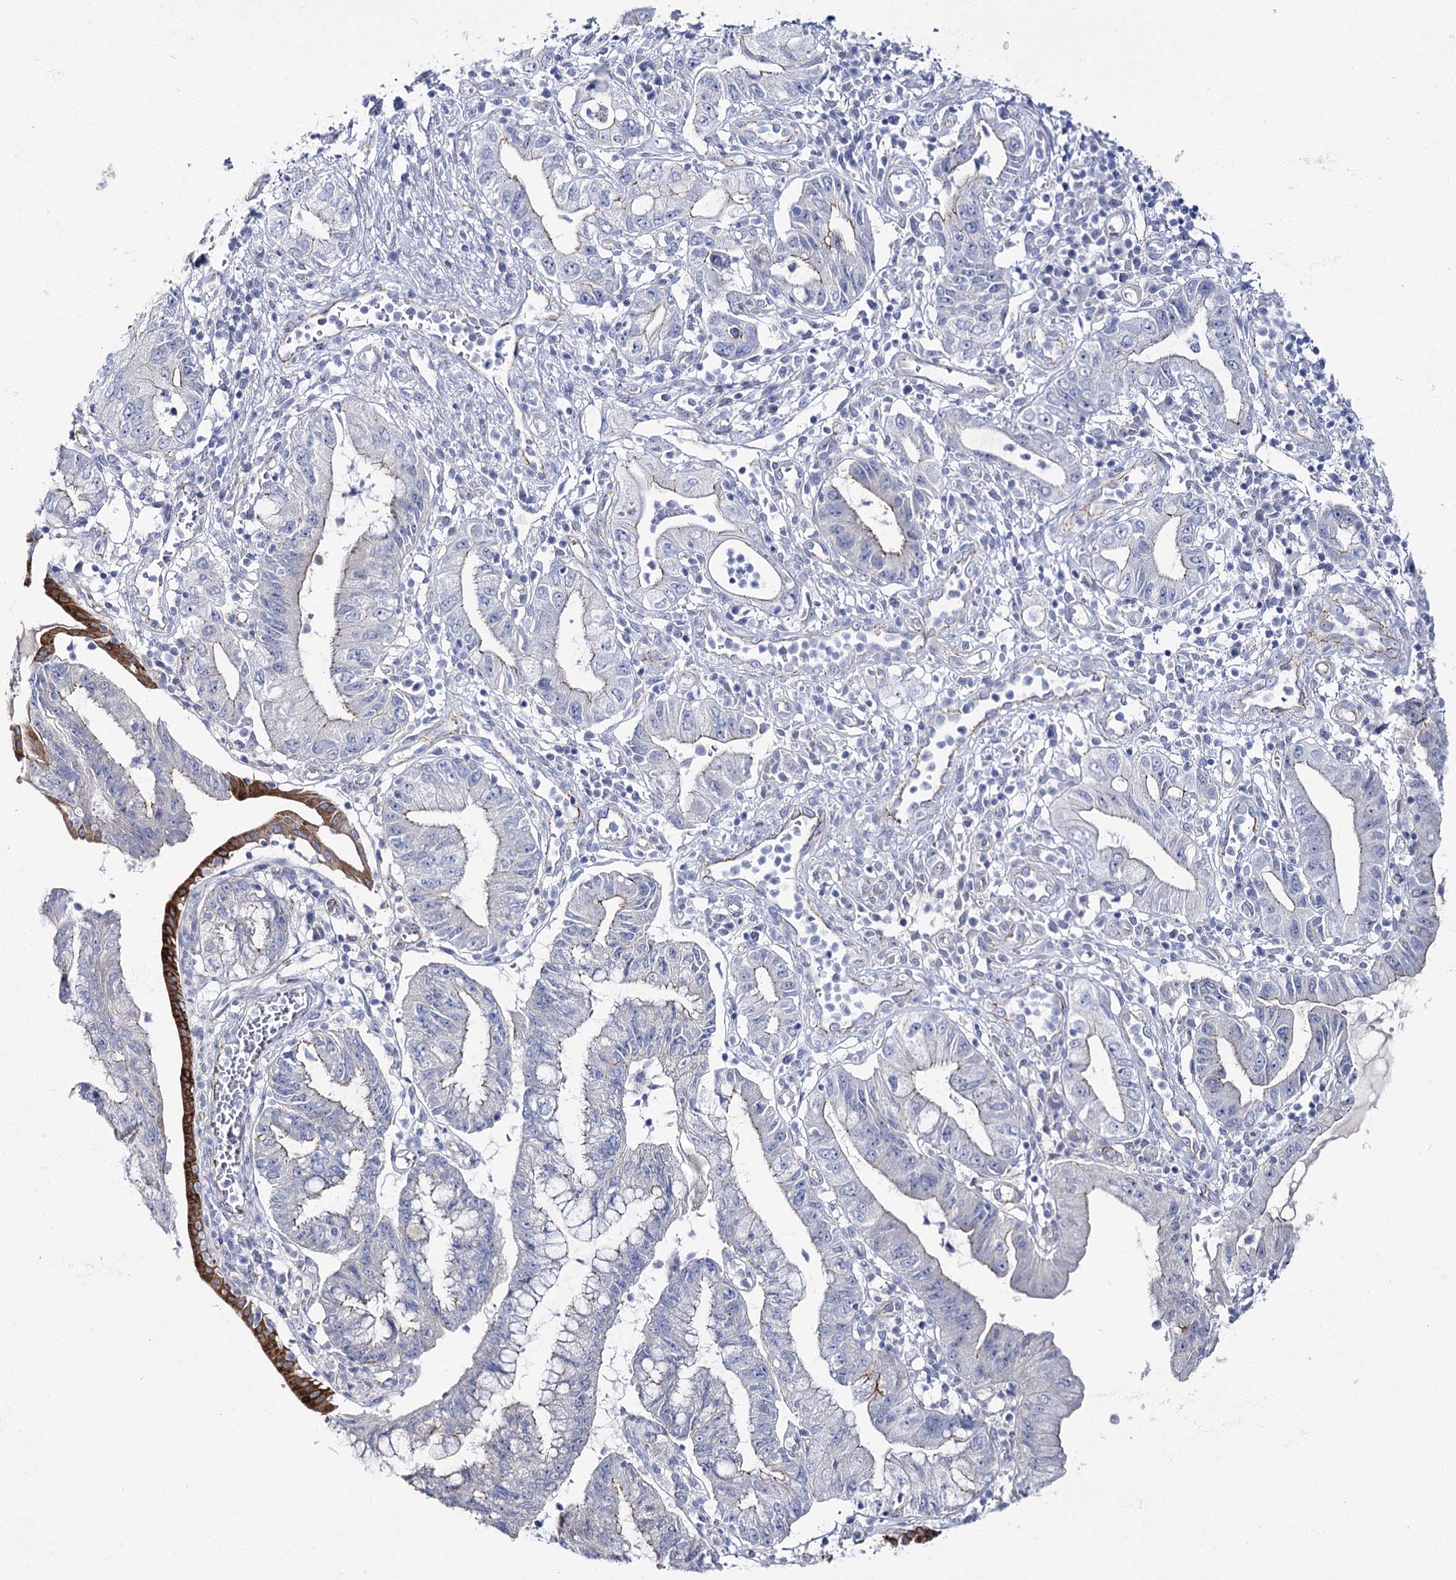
{"staining": {"intensity": "moderate", "quantity": "<25%", "location": "cytoplasmic/membranous"}, "tissue": "pancreatic cancer", "cell_type": "Tumor cells", "image_type": "cancer", "snomed": [{"axis": "morphology", "description": "Adenocarcinoma, NOS"}, {"axis": "topography", "description": "Pancreas"}], "caption": "Immunohistochemistry photomicrograph of neoplastic tissue: pancreatic adenocarcinoma stained using immunohistochemistry shows low levels of moderate protein expression localized specifically in the cytoplasmic/membranous of tumor cells, appearing as a cytoplasmic/membranous brown color.", "gene": "NRAP", "patient": {"sex": "female", "age": 73}}